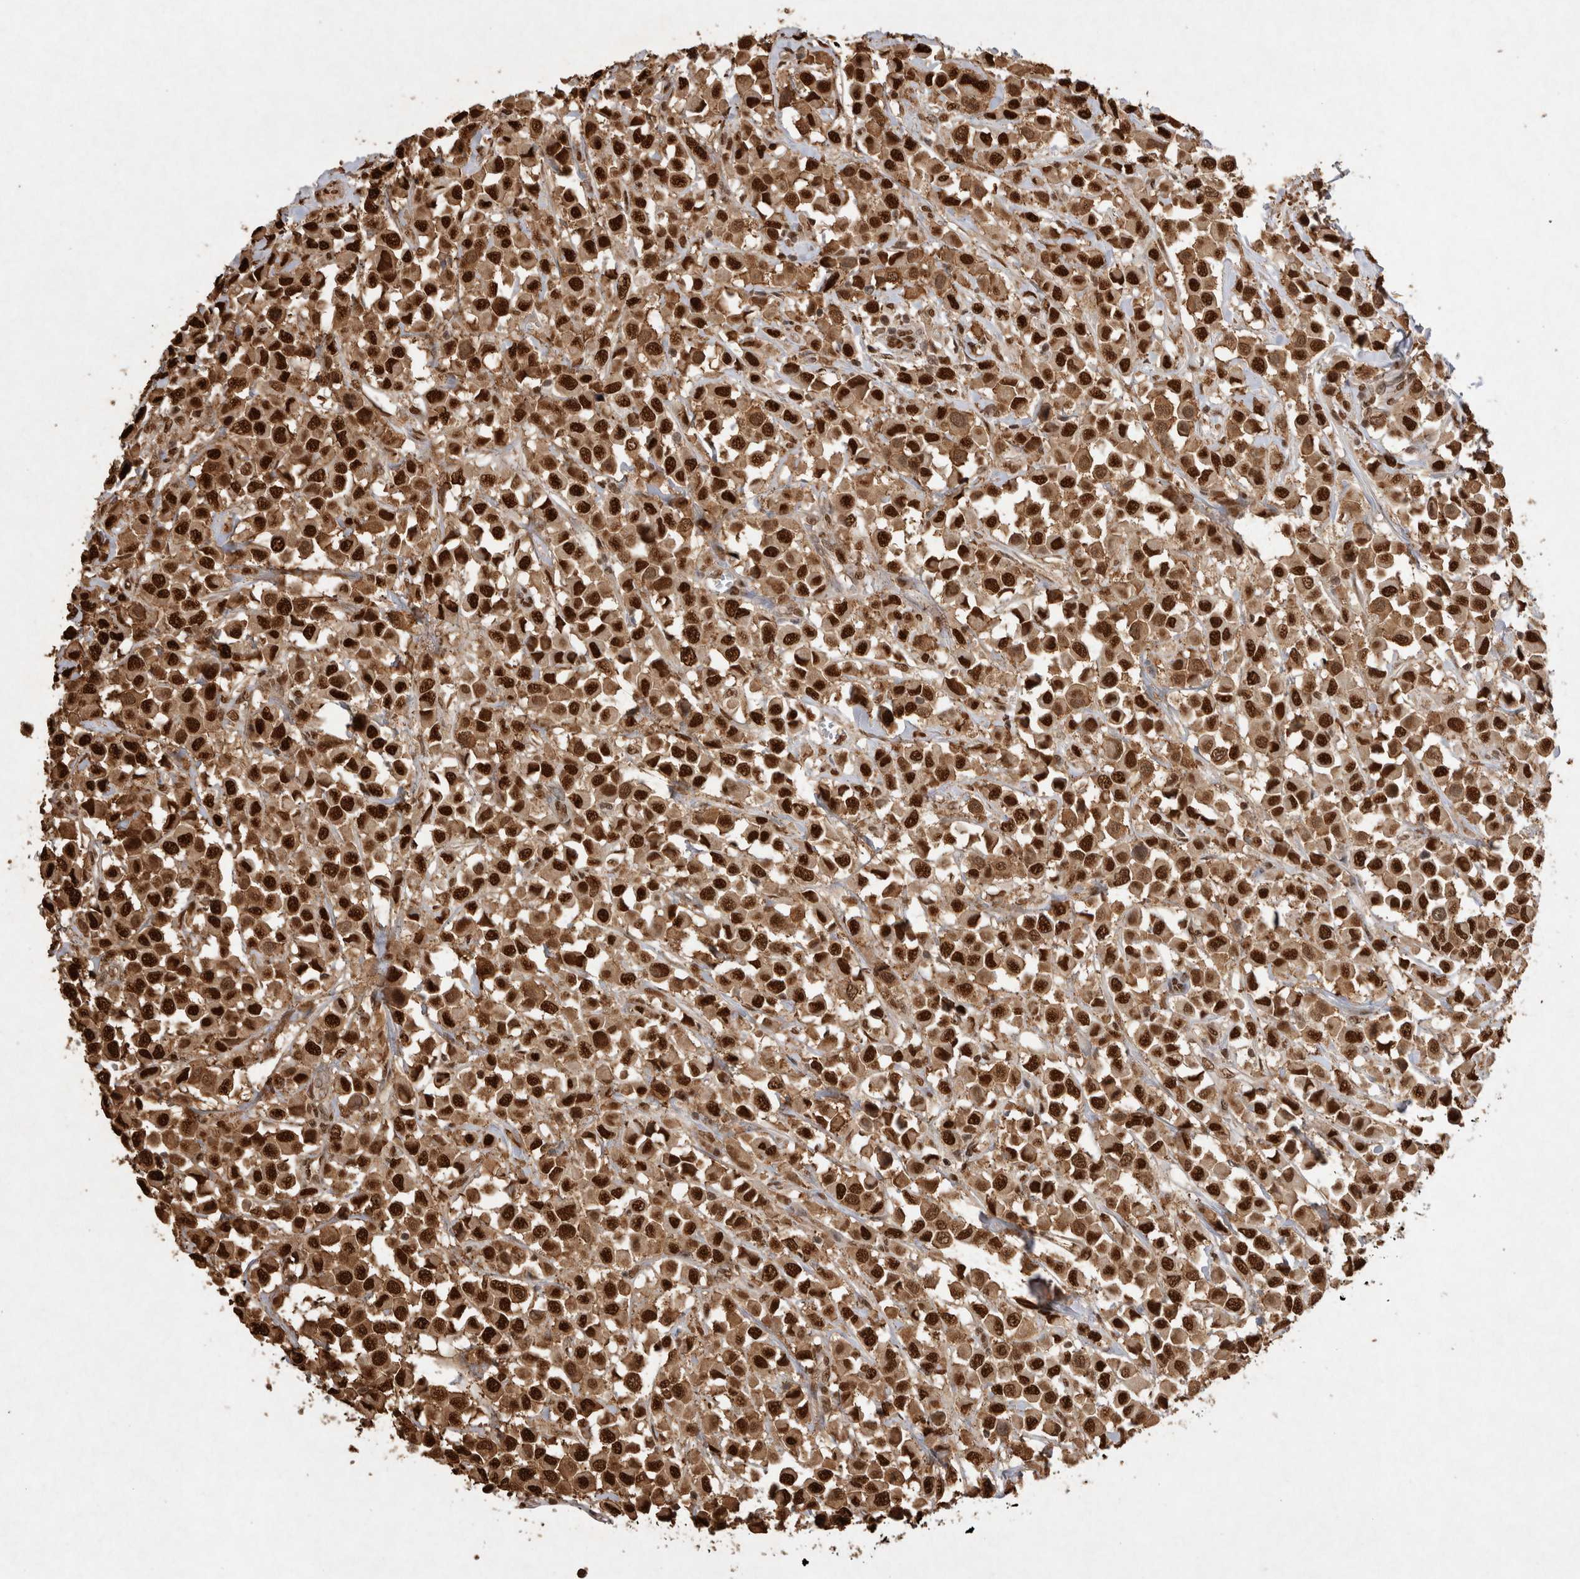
{"staining": {"intensity": "strong", "quantity": ">75%", "location": "nuclear"}, "tissue": "breast cancer", "cell_type": "Tumor cells", "image_type": "cancer", "snomed": [{"axis": "morphology", "description": "Duct carcinoma"}, {"axis": "topography", "description": "Breast"}], "caption": "The immunohistochemical stain labels strong nuclear positivity in tumor cells of invasive ductal carcinoma (breast) tissue. (IHC, brightfield microscopy, high magnification).", "gene": "HDGF", "patient": {"sex": "female", "age": 61}}